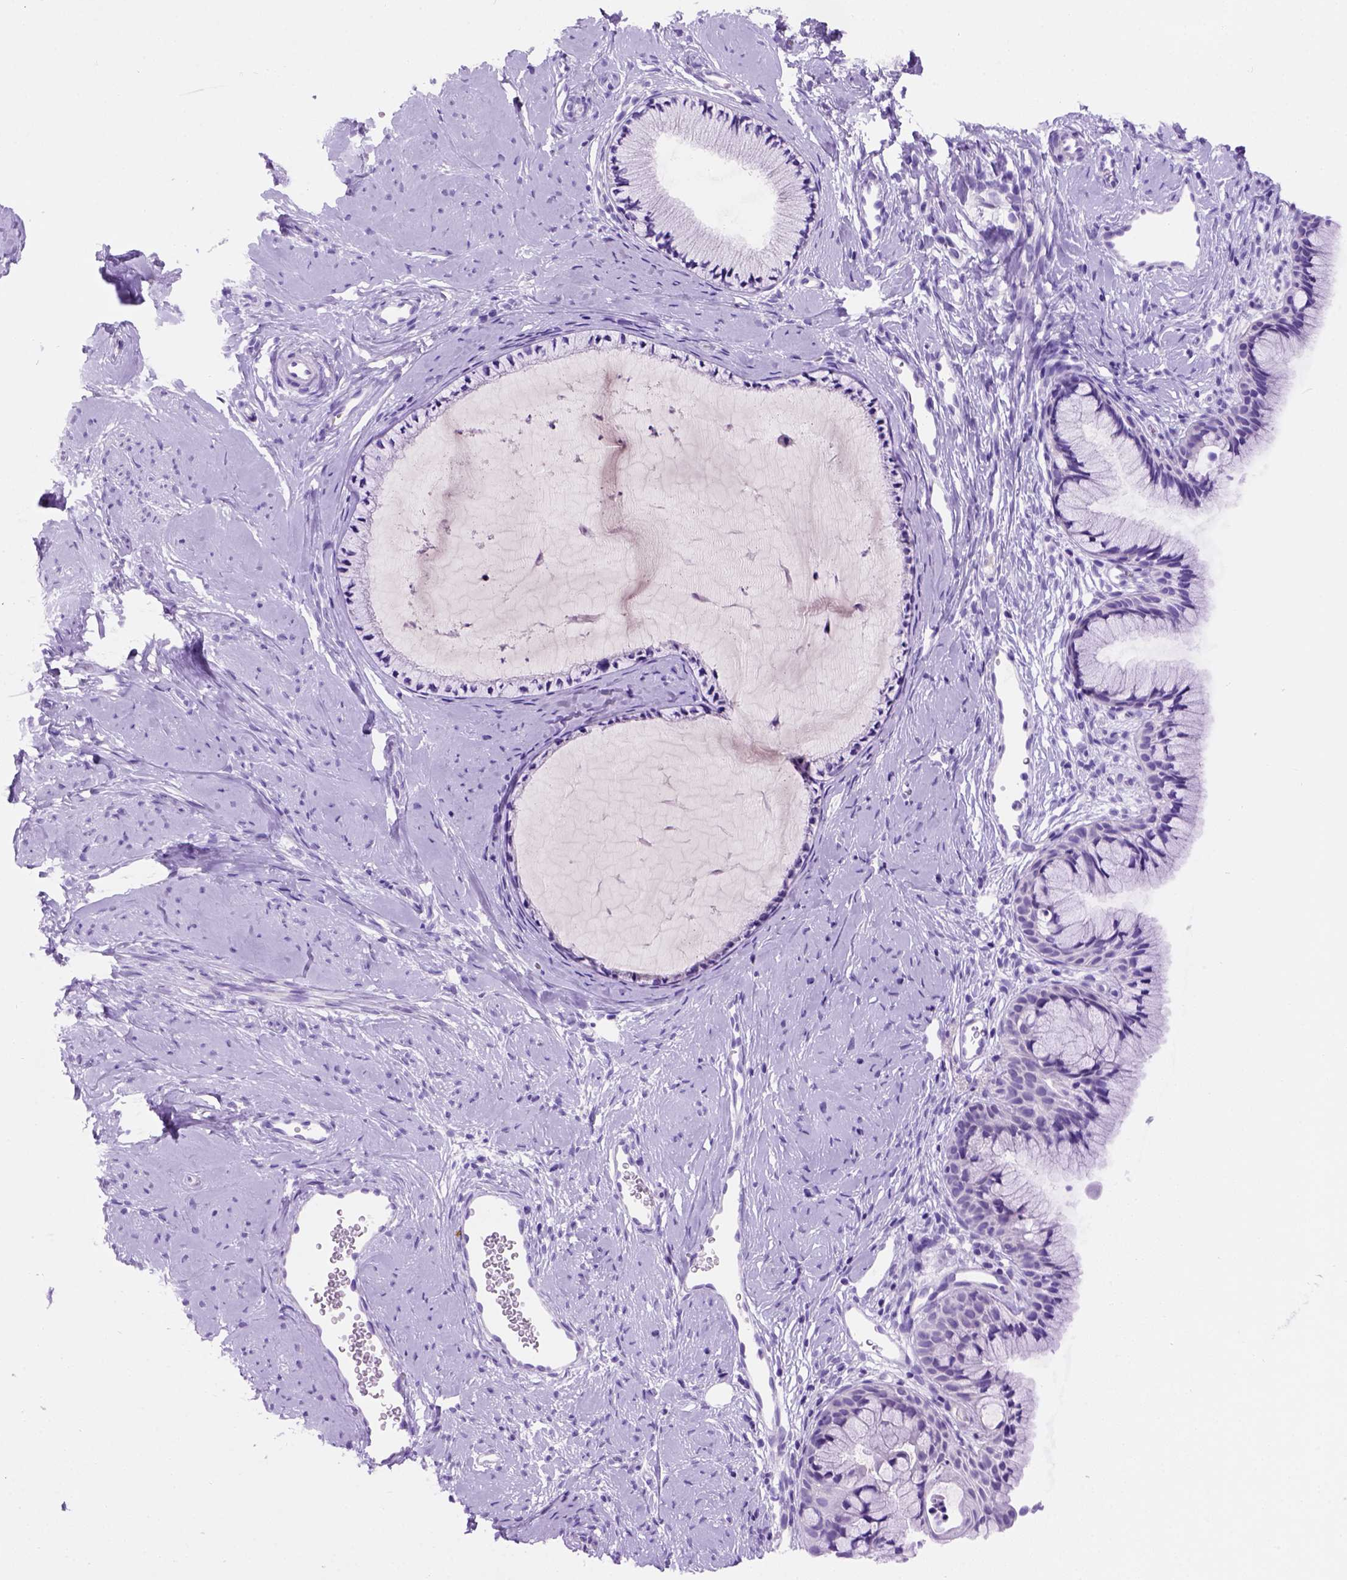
{"staining": {"intensity": "negative", "quantity": "none", "location": "none"}, "tissue": "cervix", "cell_type": "Glandular cells", "image_type": "normal", "snomed": [{"axis": "morphology", "description": "Normal tissue, NOS"}, {"axis": "topography", "description": "Cervix"}], "caption": "This is an immunohistochemistry image of normal human cervix. There is no expression in glandular cells.", "gene": "FAM81B", "patient": {"sex": "female", "age": 40}}